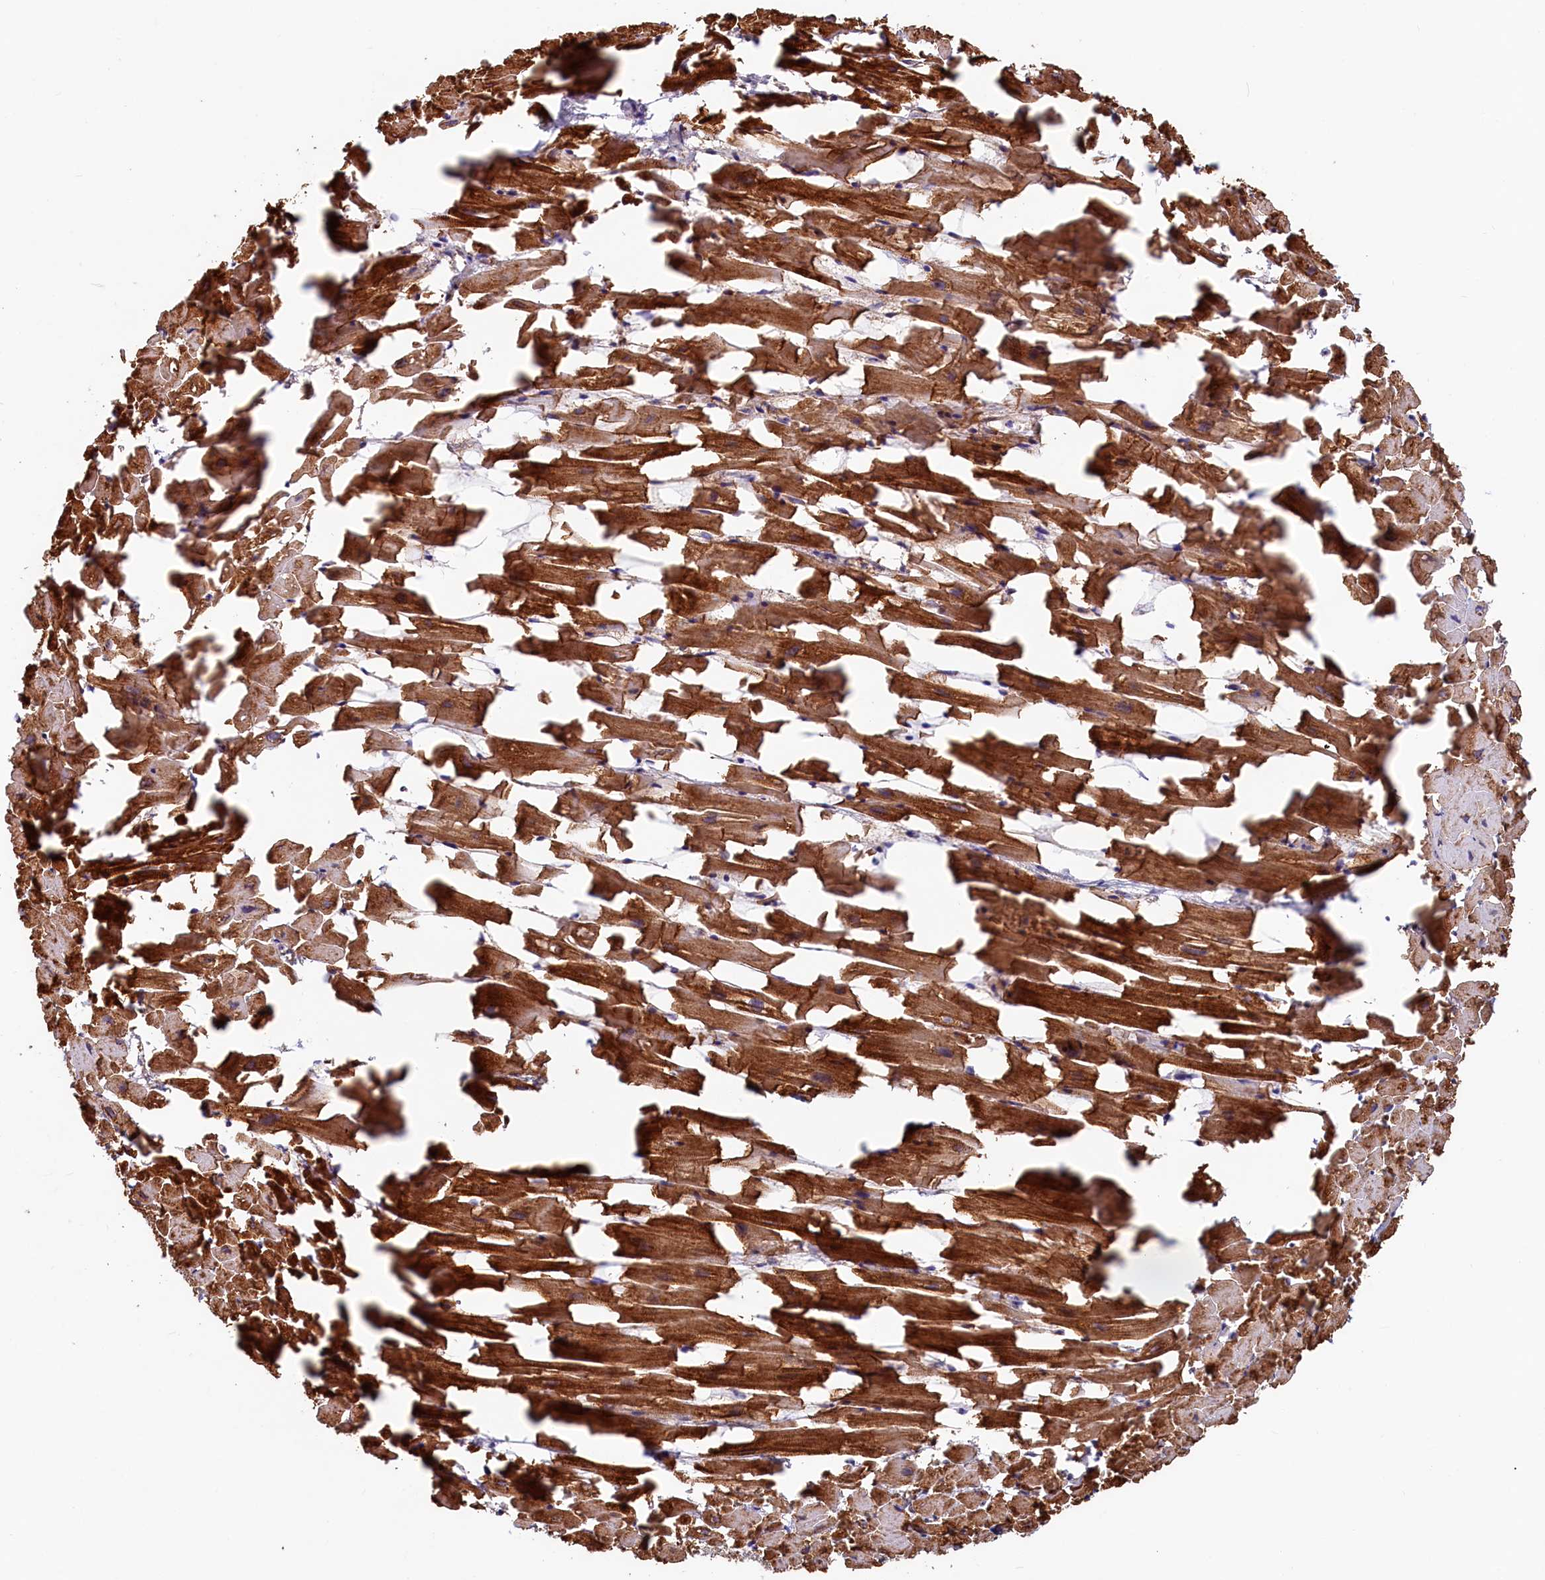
{"staining": {"intensity": "strong", "quantity": ">75%", "location": "cytoplasmic/membranous"}, "tissue": "heart muscle", "cell_type": "Cardiomyocytes", "image_type": "normal", "snomed": [{"axis": "morphology", "description": "Normal tissue, NOS"}, {"axis": "topography", "description": "Heart"}], "caption": "DAB (3,3'-diaminobenzidine) immunohistochemical staining of normal human heart muscle exhibits strong cytoplasmic/membranous protein expression in about >75% of cardiomyocytes. The protein of interest is stained brown, and the nuclei are stained in blue (DAB IHC with brightfield microscopy, high magnification).", "gene": "ASTE1", "patient": {"sex": "female", "age": 64}}